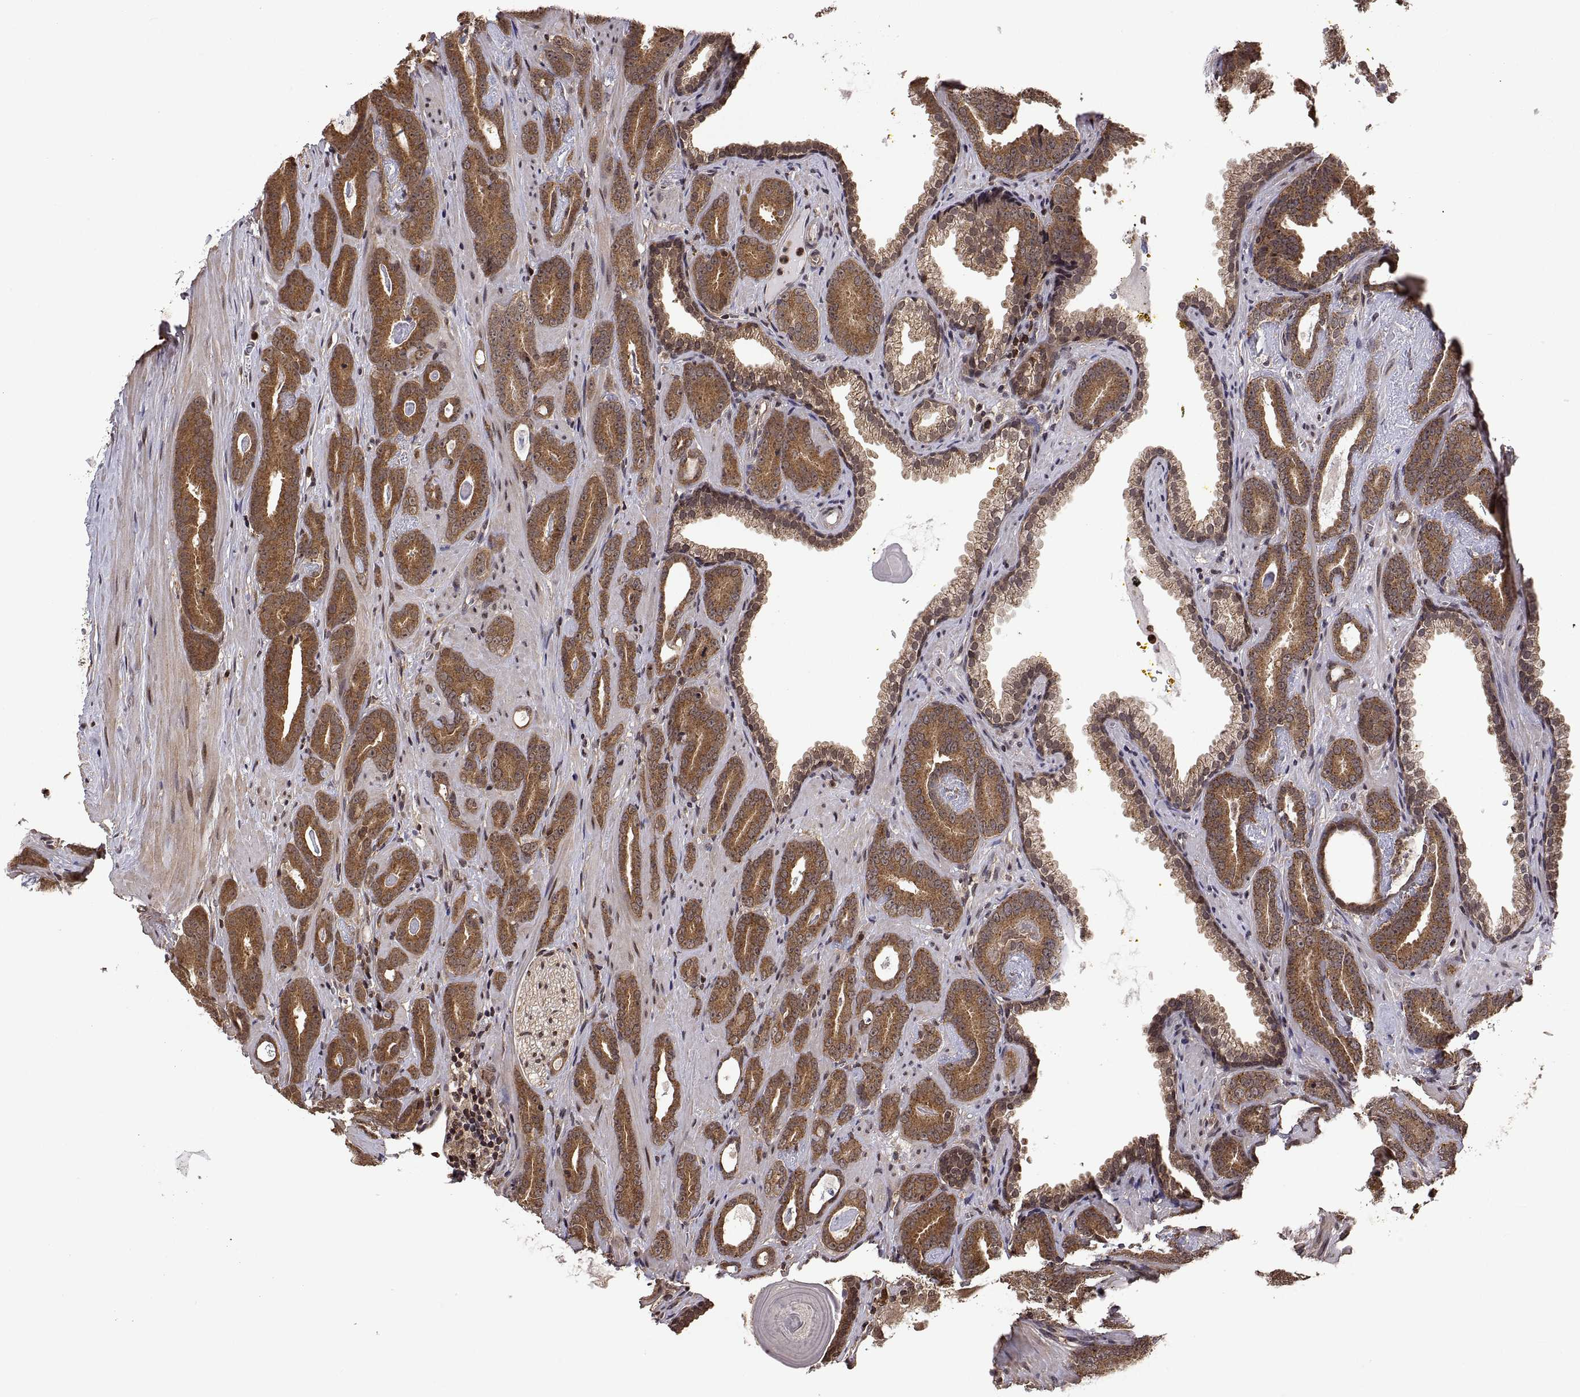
{"staining": {"intensity": "moderate", "quantity": ">75%", "location": "cytoplasmic/membranous"}, "tissue": "prostate cancer", "cell_type": "Tumor cells", "image_type": "cancer", "snomed": [{"axis": "morphology", "description": "Adenocarcinoma, Medium grade"}, {"axis": "topography", "description": "Prostate and seminal vesicle, NOS"}, {"axis": "topography", "description": "Prostate"}], "caption": "The image exhibits a brown stain indicating the presence of a protein in the cytoplasmic/membranous of tumor cells in prostate cancer (medium-grade adenocarcinoma).", "gene": "ZNRF2", "patient": {"sex": "male", "age": 54}}